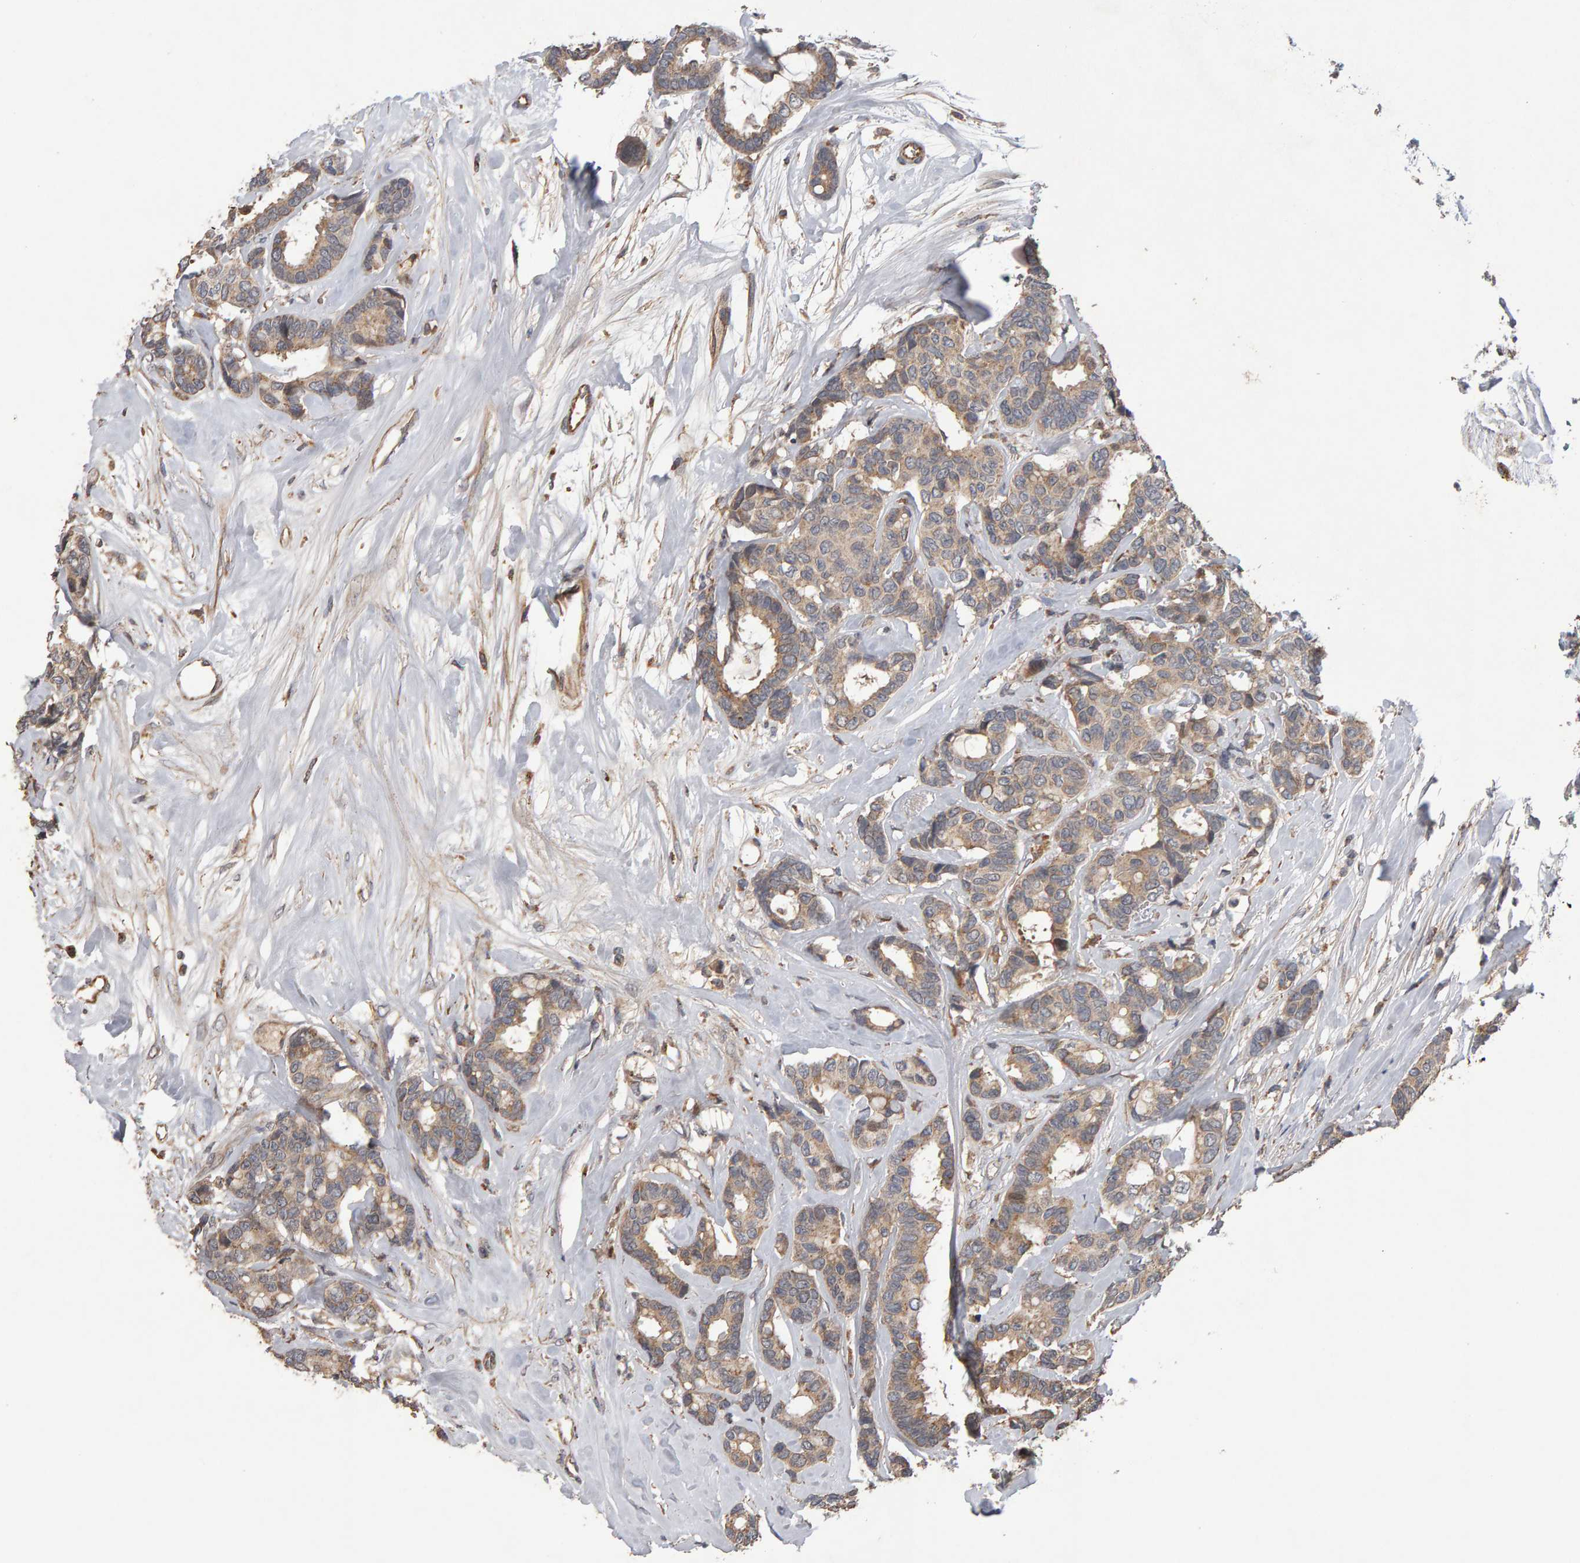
{"staining": {"intensity": "weak", "quantity": ">75%", "location": "cytoplasmic/membranous"}, "tissue": "breast cancer", "cell_type": "Tumor cells", "image_type": "cancer", "snomed": [{"axis": "morphology", "description": "Duct carcinoma"}, {"axis": "topography", "description": "Breast"}], "caption": "Breast cancer stained with immunohistochemistry demonstrates weak cytoplasmic/membranous staining in about >75% of tumor cells. (IHC, brightfield microscopy, high magnification).", "gene": "COASY", "patient": {"sex": "female", "age": 87}}